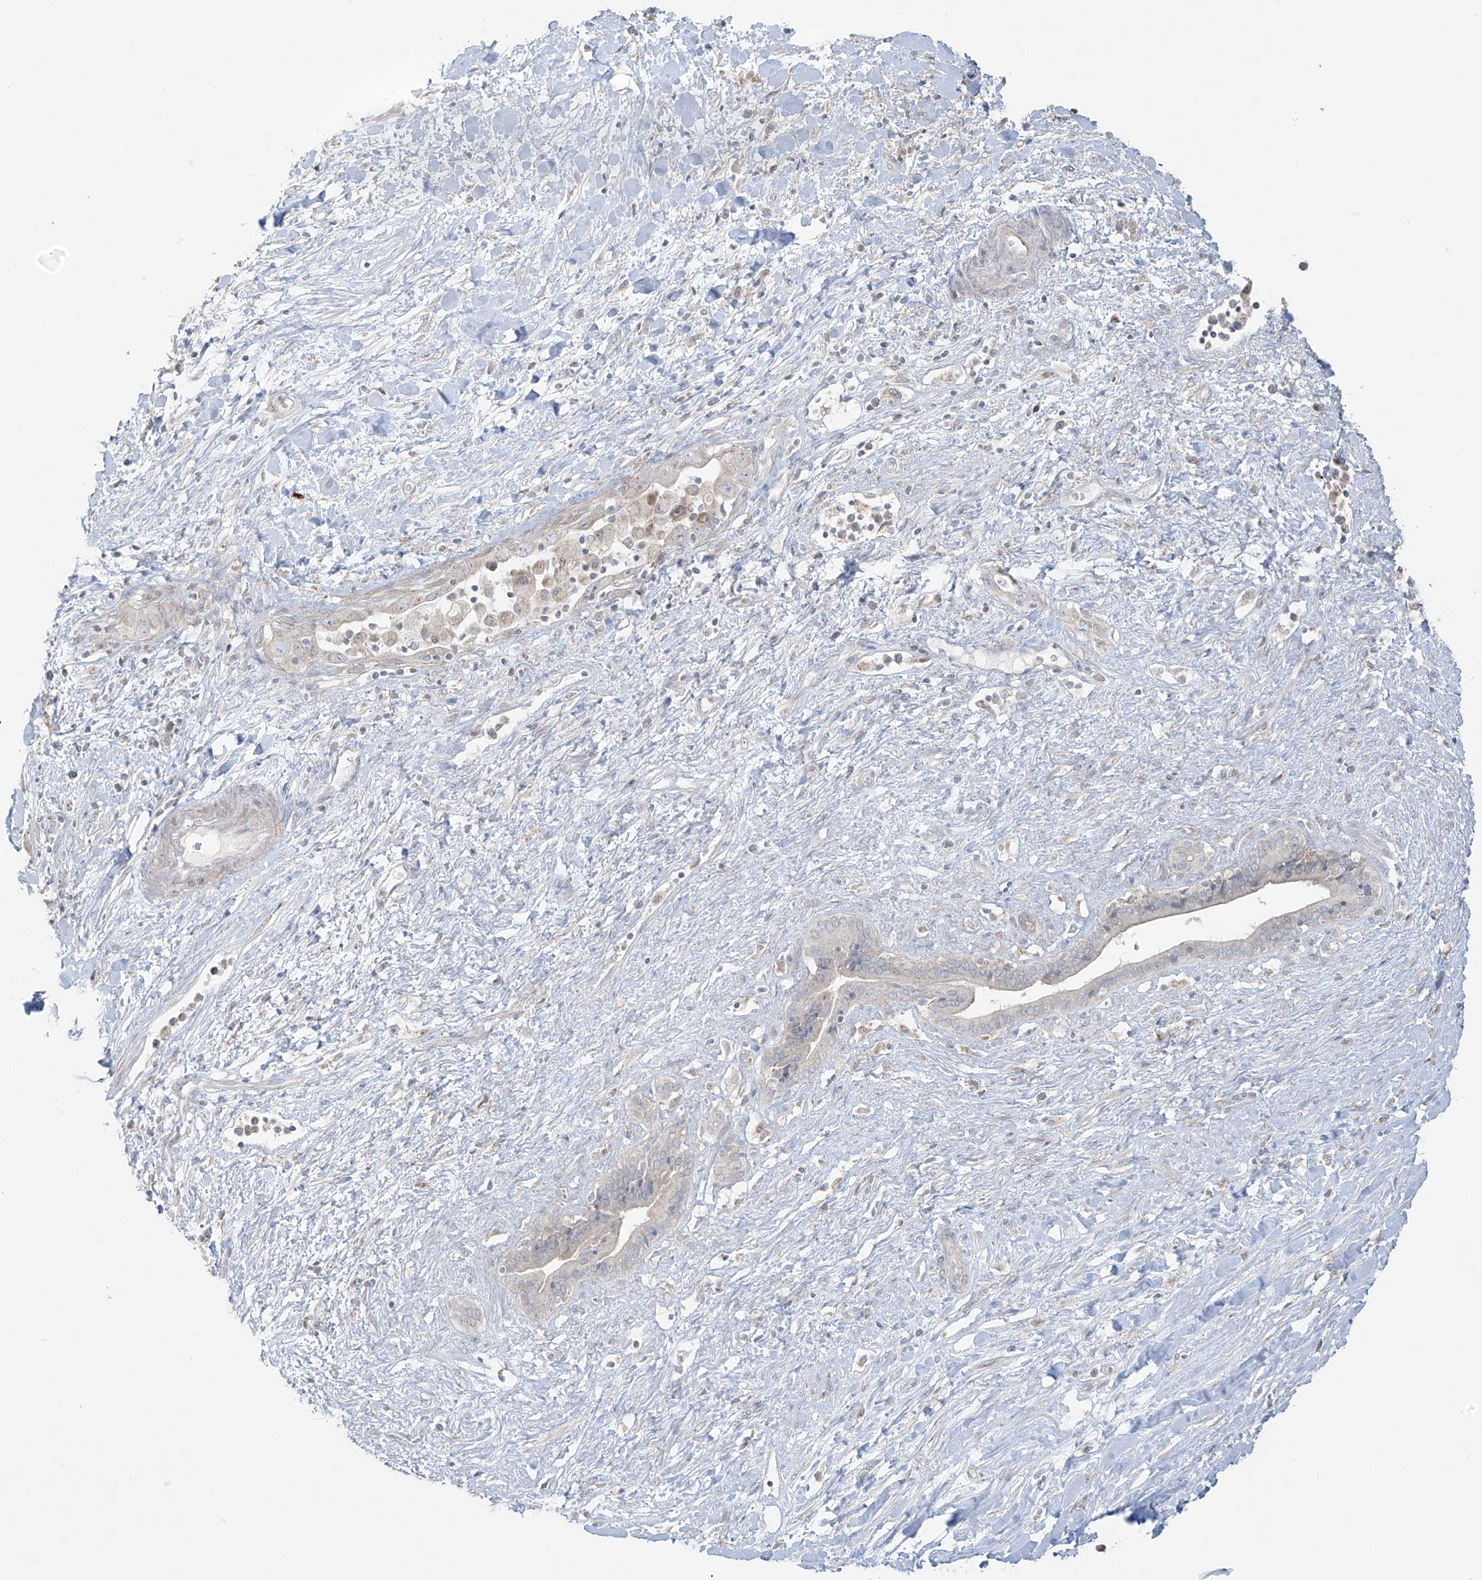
{"staining": {"intensity": "negative", "quantity": "none", "location": "none"}, "tissue": "liver cancer", "cell_type": "Tumor cells", "image_type": "cancer", "snomed": [{"axis": "morphology", "description": "Cholangiocarcinoma"}, {"axis": "topography", "description": "Liver"}], "caption": "Immunohistochemistry micrograph of human liver cancer stained for a protein (brown), which shows no positivity in tumor cells. (DAB (3,3'-diaminobenzidine) immunohistochemistry, high magnification).", "gene": "HDDC2", "patient": {"sex": "female", "age": 52}}